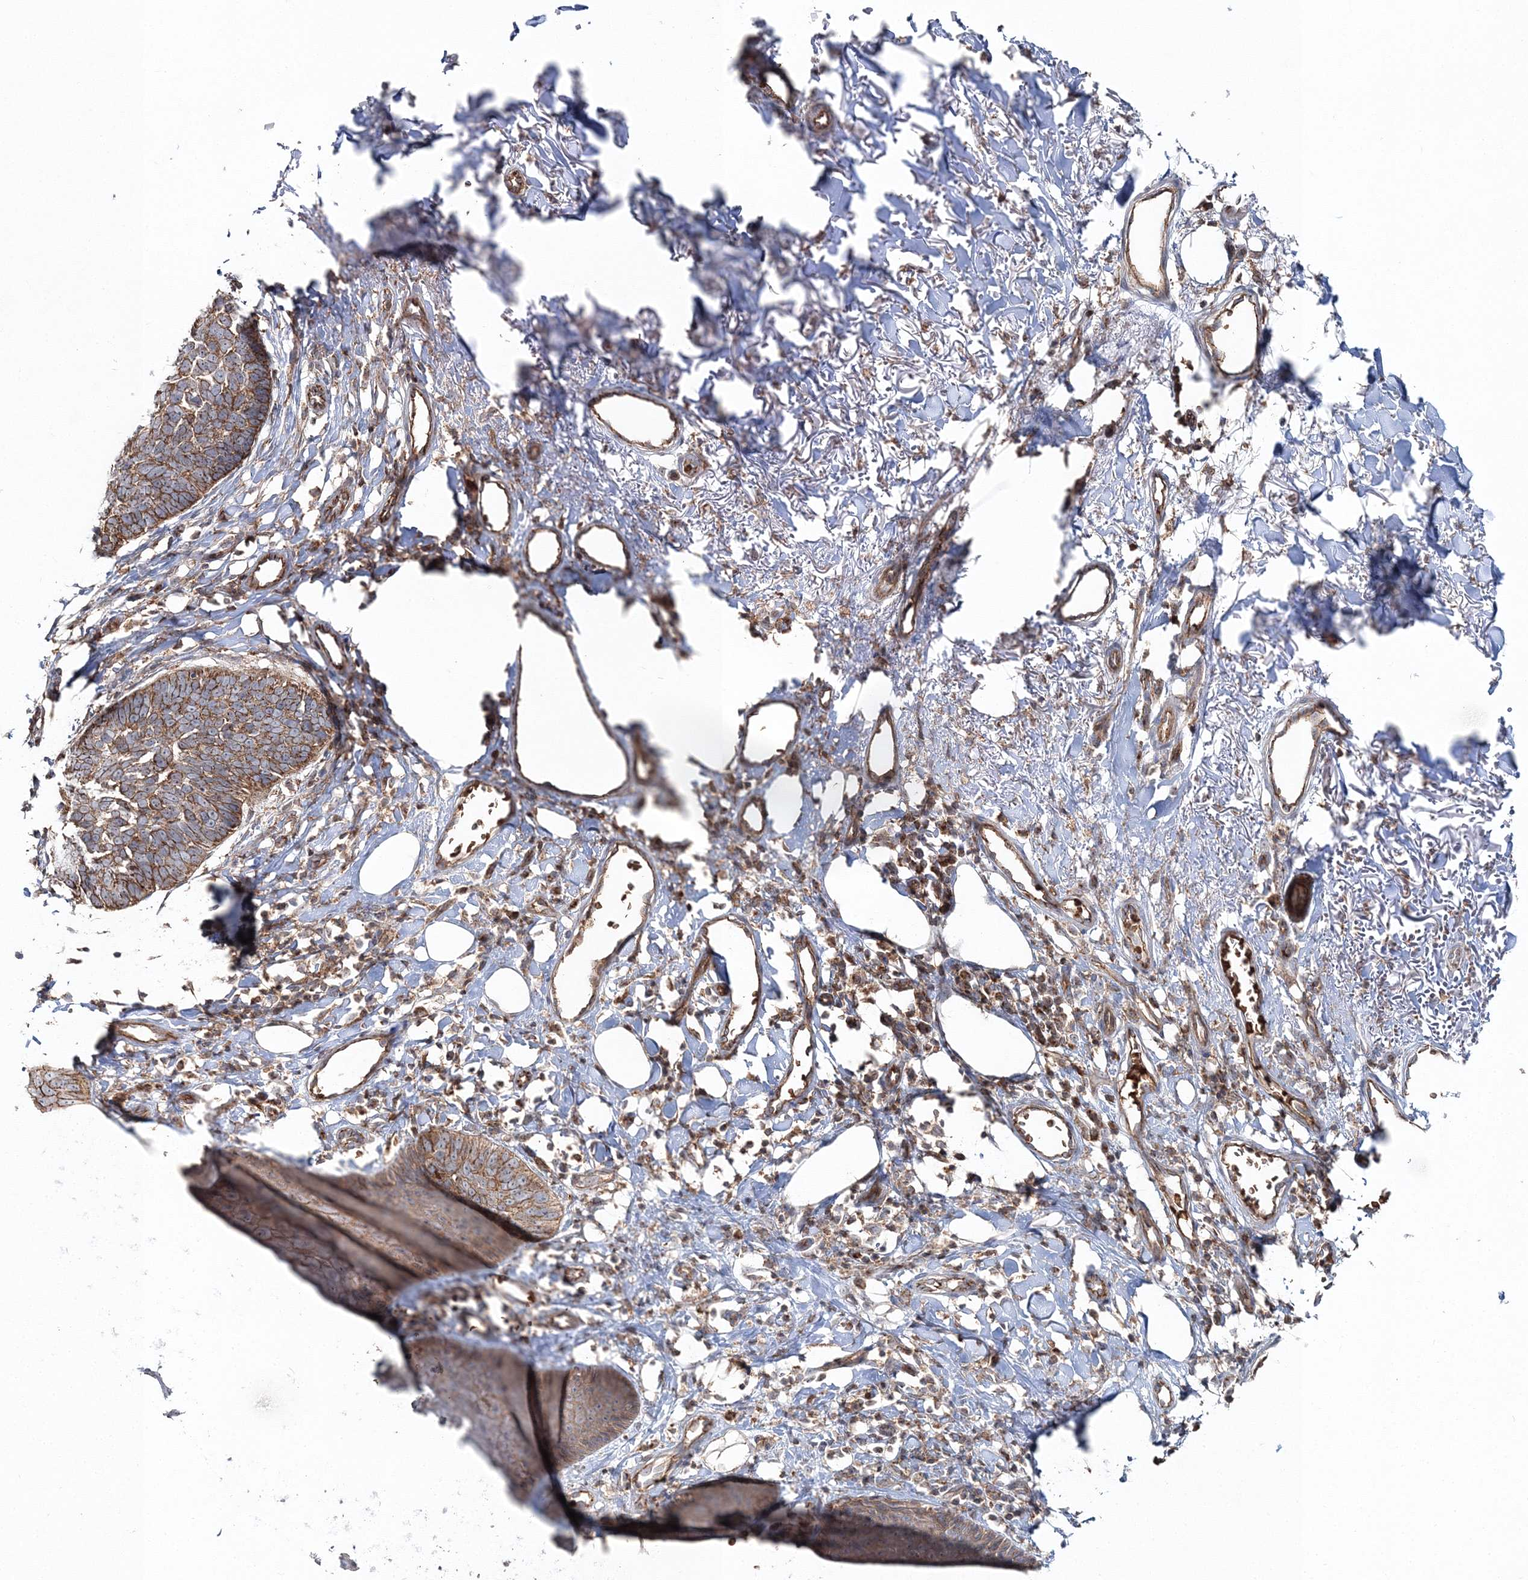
{"staining": {"intensity": "moderate", "quantity": ">75%", "location": "cytoplasmic/membranous"}, "tissue": "skin cancer", "cell_type": "Tumor cells", "image_type": "cancer", "snomed": [{"axis": "morphology", "description": "Normal tissue, NOS"}, {"axis": "morphology", "description": "Basal cell carcinoma"}, {"axis": "topography", "description": "Skin"}], "caption": "Immunohistochemistry (IHC) image of neoplastic tissue: basal cell carcinoma (skin) stained using immunohistochemistry shows medium levels of moderate protein expression localized specifically in the cytoplasmic/membranous of tumor cells, appearing as a cytoplasmic/membranous brown color.", "gene": "PCBD2", "patient": {"sex": "male", "age": 77}}